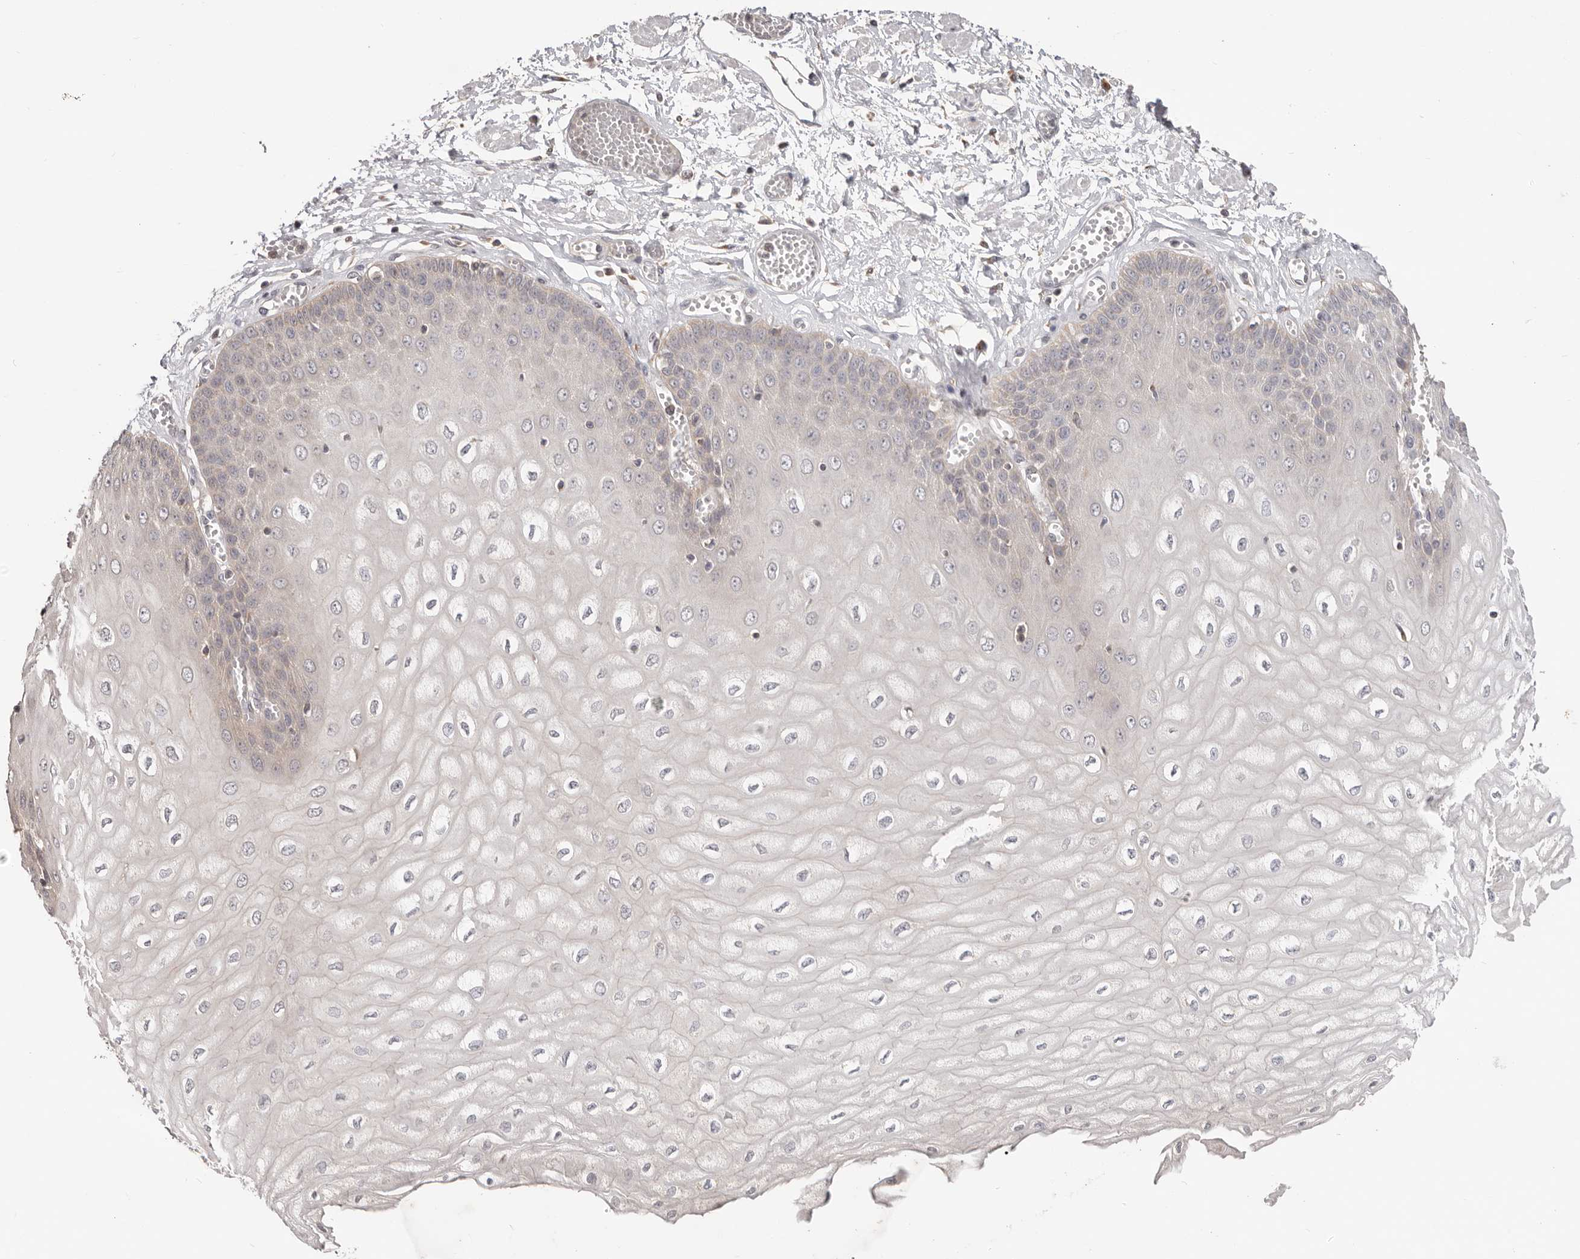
{"staining": {"intensity": "weak", "quantity": "<25%", "location": "cytoplasmic/membranous"}, "tissue": "esophagus", "cell_type": "Squamous epithelial cells", "image_type": "normal", "snomed": [{"axis": "morphology", "description": "Normal tissue, NOS"}, {"axis": "topography", "description": "Esophagus"}], "caption": "Immunohistochemical staining of benign esophagus exhibits no significant positivity in squamous epithelial cells.", "gene": "LRP6", "patient": {"sex": "male", "age": 60}}